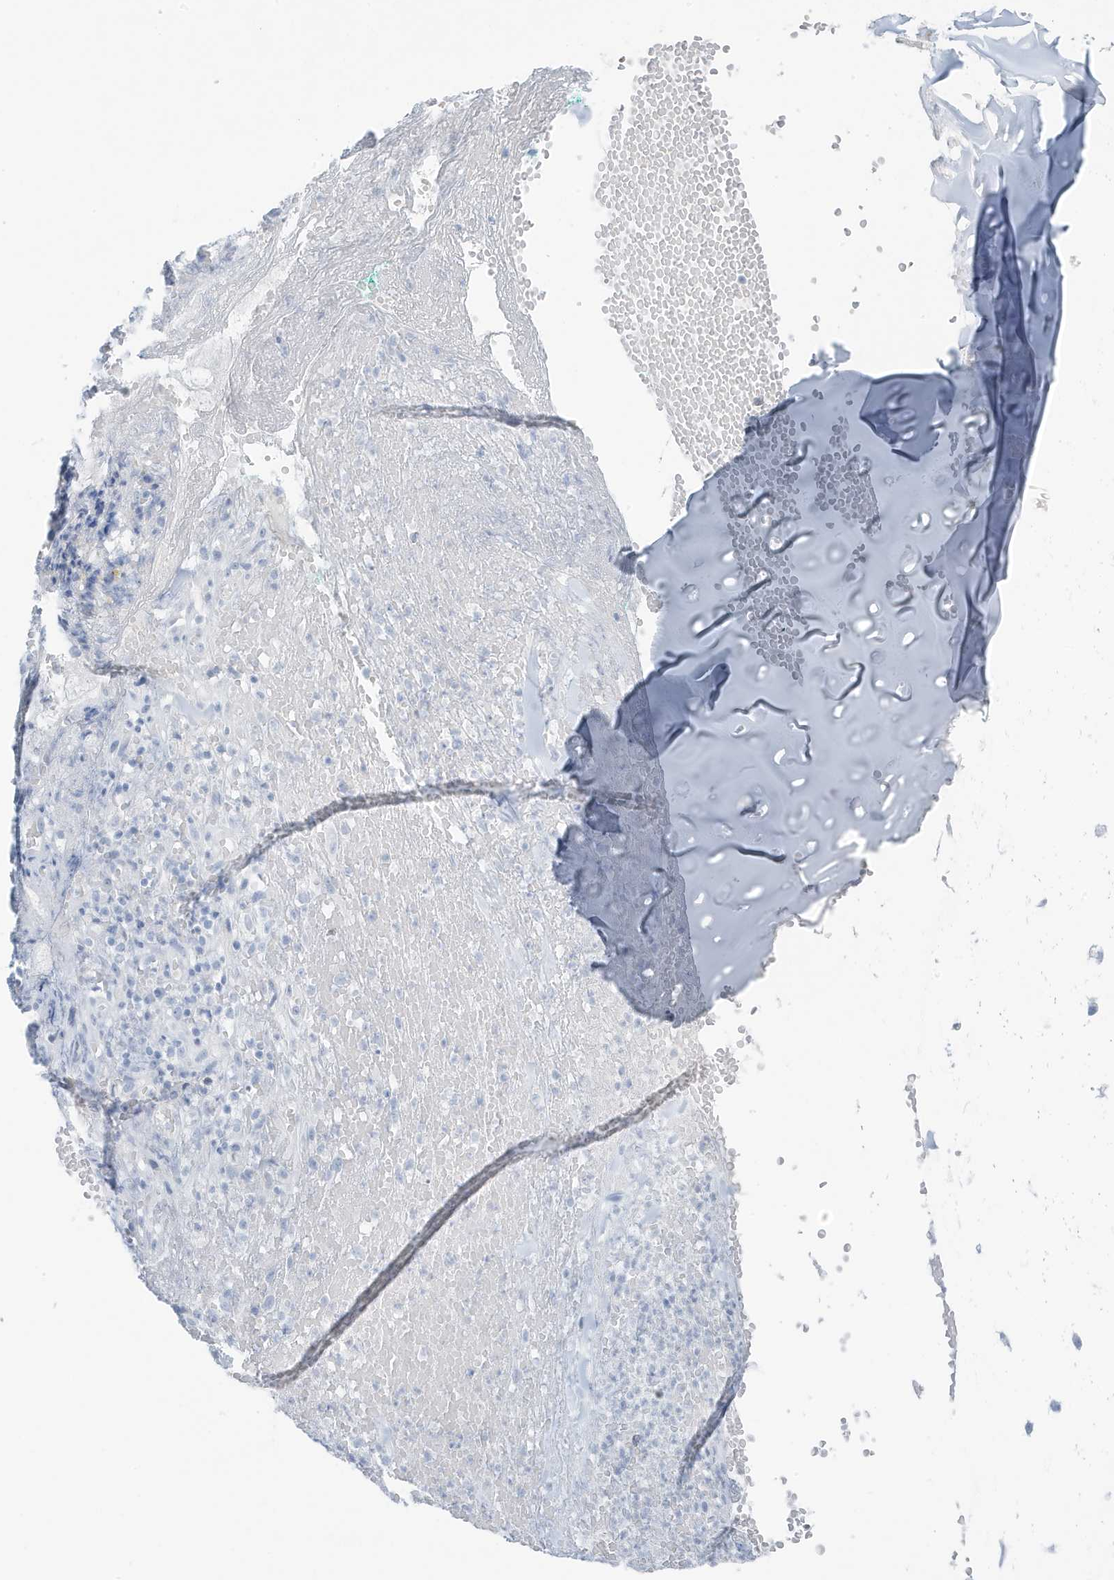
{"staining": {"intensity": "negative", "quantity": "none", "location": "none"}, "tissue": "adipose tissue", "cell_type": "Adipocytes", "image_type": "normal", "snomed": [{"axis": "morphology", "description": "Normal tissue, NOS"}, {"axis": "morphology", "description": "Basal cell carcinoma"}, {"axis": "topography", "description": "Cartilage tissue"}, {"axis": "topography", "description": "Nasopharynx"}, {"axis": "topography", "description": "Oral tissue"}], "caption": "IHC of normal human adipose tissue reveals no staining in adipocytes.", "gene": "ZFP64", "patient": {"sex": "female", "age": 77}}